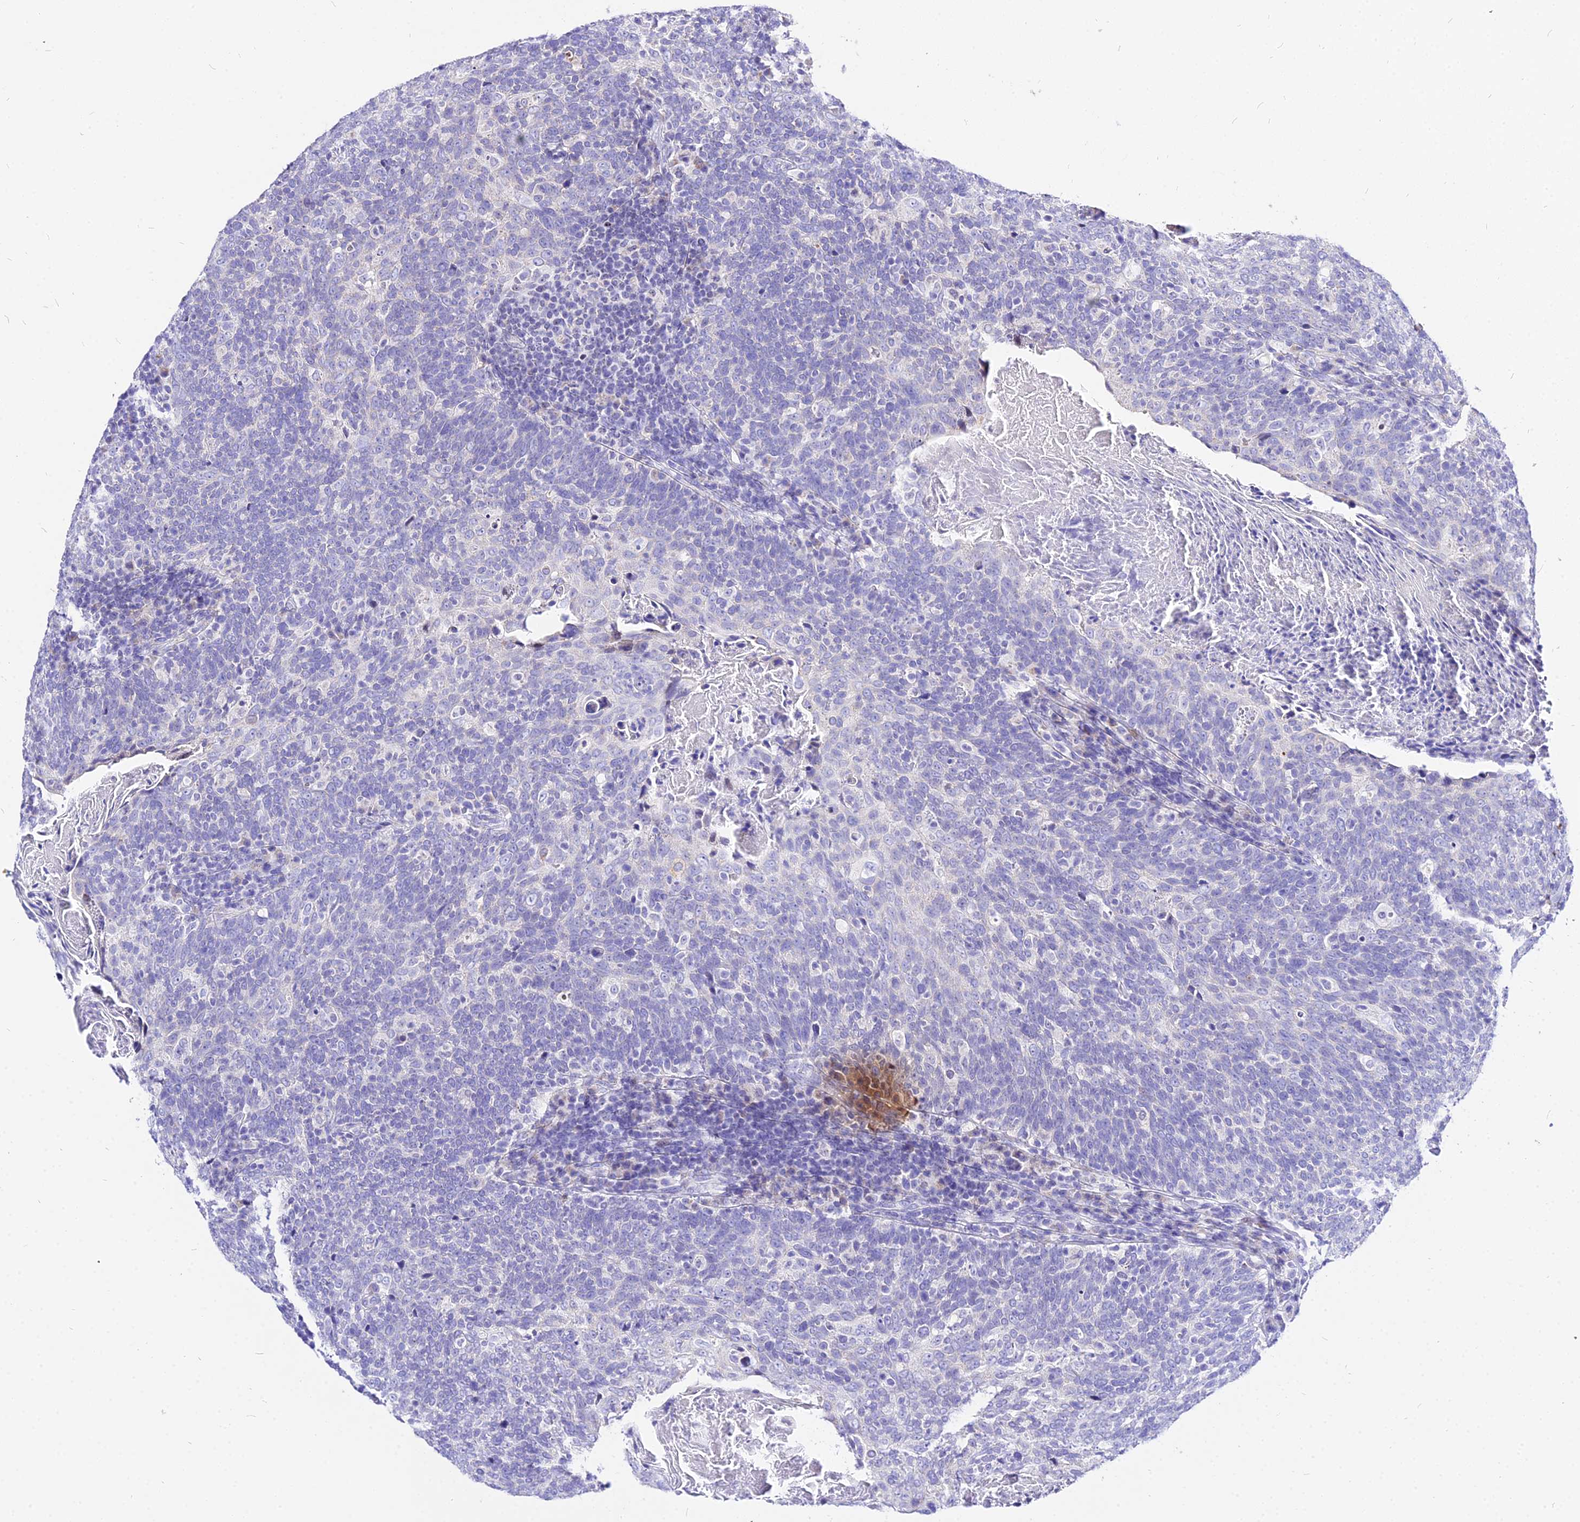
{"staining": {"intensity": "negative", "quantity": "none", "location": "none"}, "tissue": "head and neck cancer", "cell_type": "Tumor cells", "image_type": "cancer", "snomed": [{"axis": "morphology", "description": "Squamous cell carcinoma, NOS"}, {"axis": "morphology", "description": "Squamous cell carcinoma, metastatic, NOS"}, {"axis": "topography", "description": "Lymph node"}, {"axis": "topography", "description": "Head-Neck"}], "caption": "Tumor cells show no significant expression in head and neck cancer (metastatic squamous cell carcinoma).", "gene": "CARD18", "patient": {"sex": "male", "age": 62}}